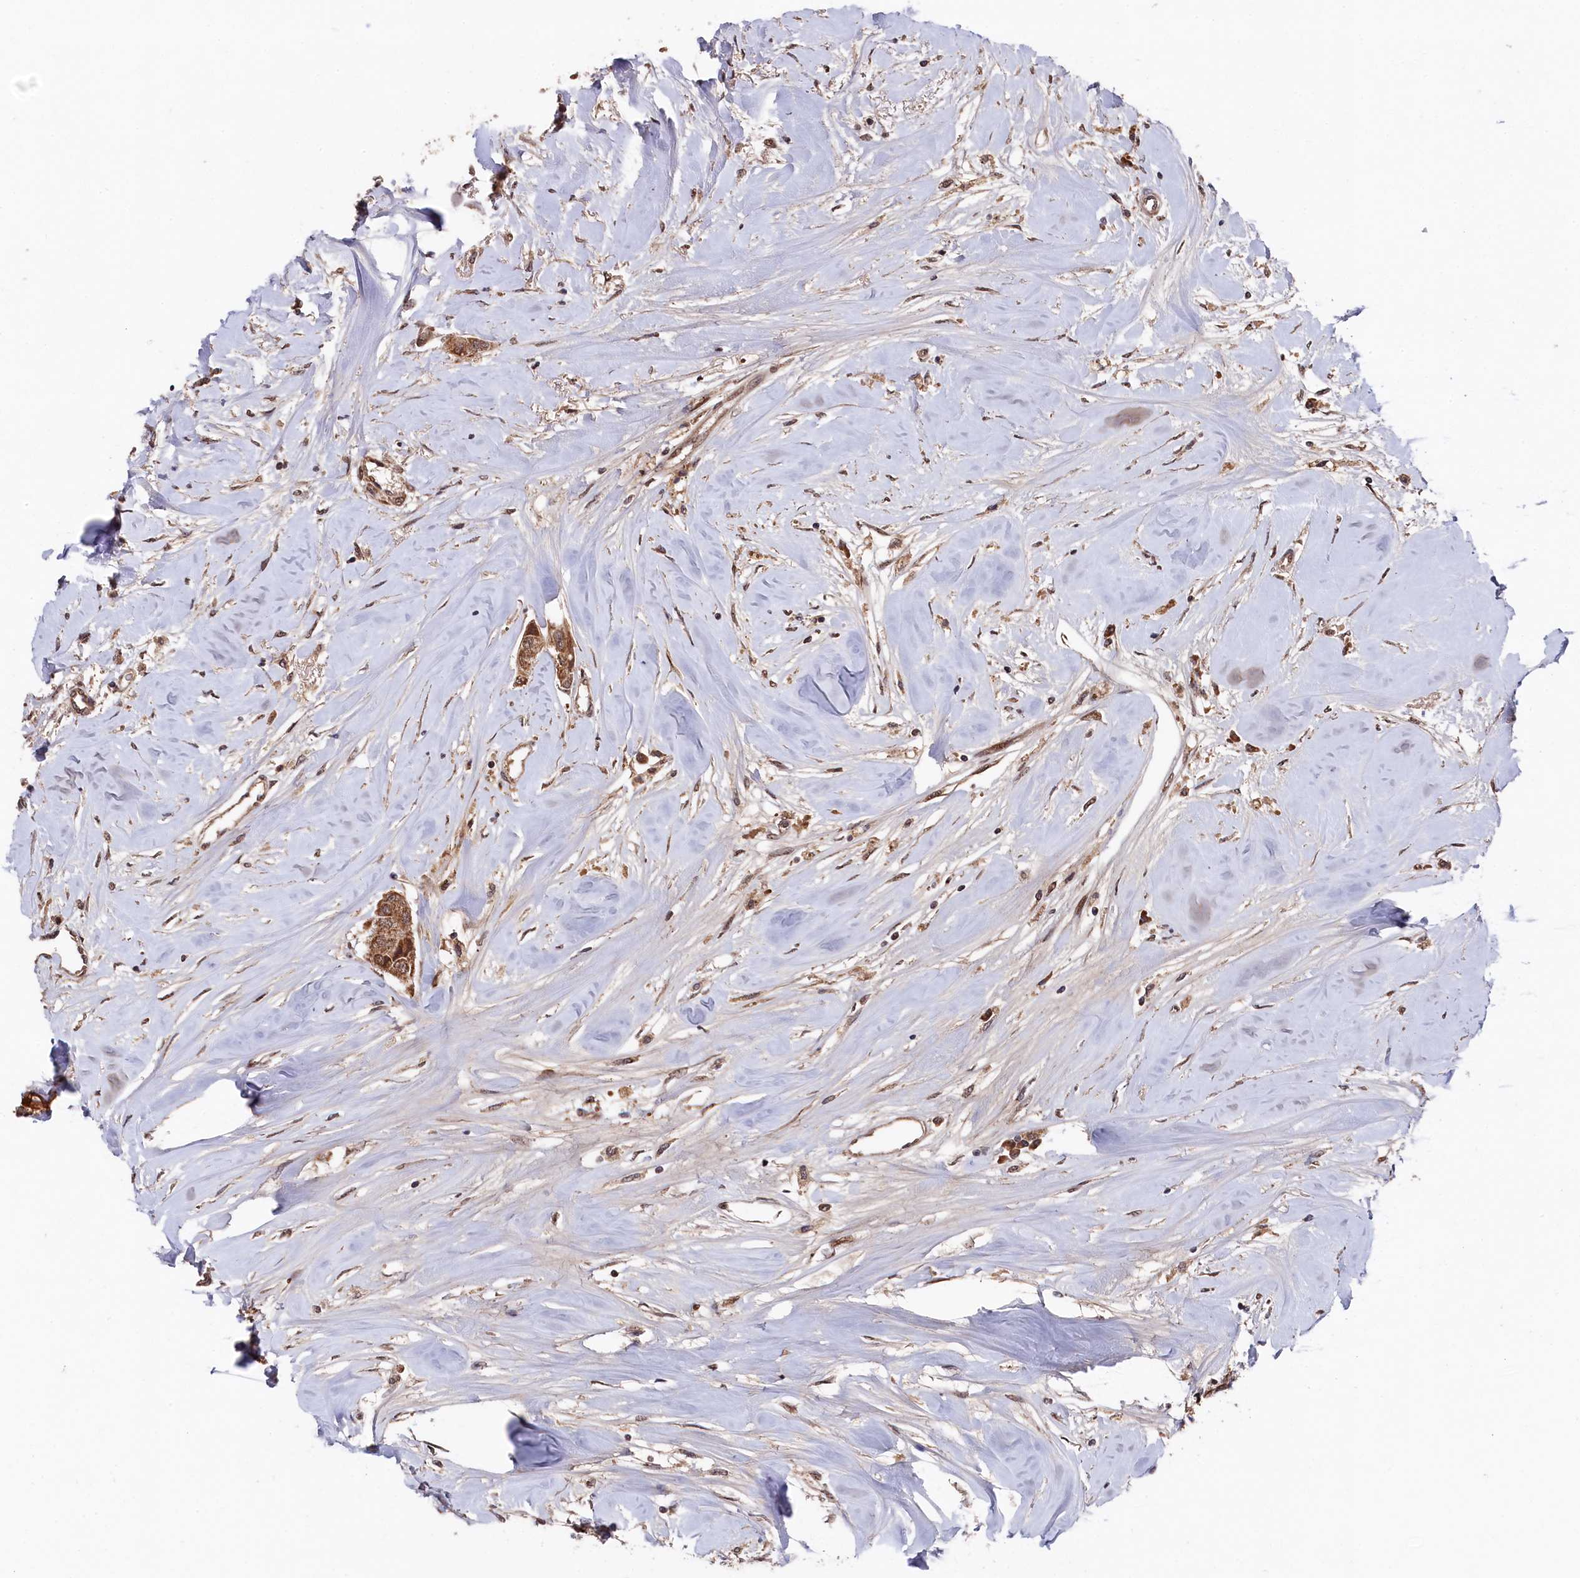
{"staining": {"intensity": "moderate", "quantity": ">75%", "location": "cytoplasmic/membranous"}, "tissue": "breast cancer", "cell_type": "Tumor cells", "image_type": "cancer", "snomed": [{"axis": "morphology", "description": "Duct carcinoma"}, {"axis": "topography", "description": "Breast"}], "caption": "Breast cancer was stained to show a protein in brown. There is medium levels of moderate cytoplasmic/membranous staining in approximately >75% of tumor cells. The staining was performed using DAB (3,3'-diaminobenzidine) to visualize the protein expression in brown, while the nuclei were stained in blue with hematoxylin (Magnification: 20x).", "gene": "CLPX", "patient": {"sex": "female", "age": 80}}